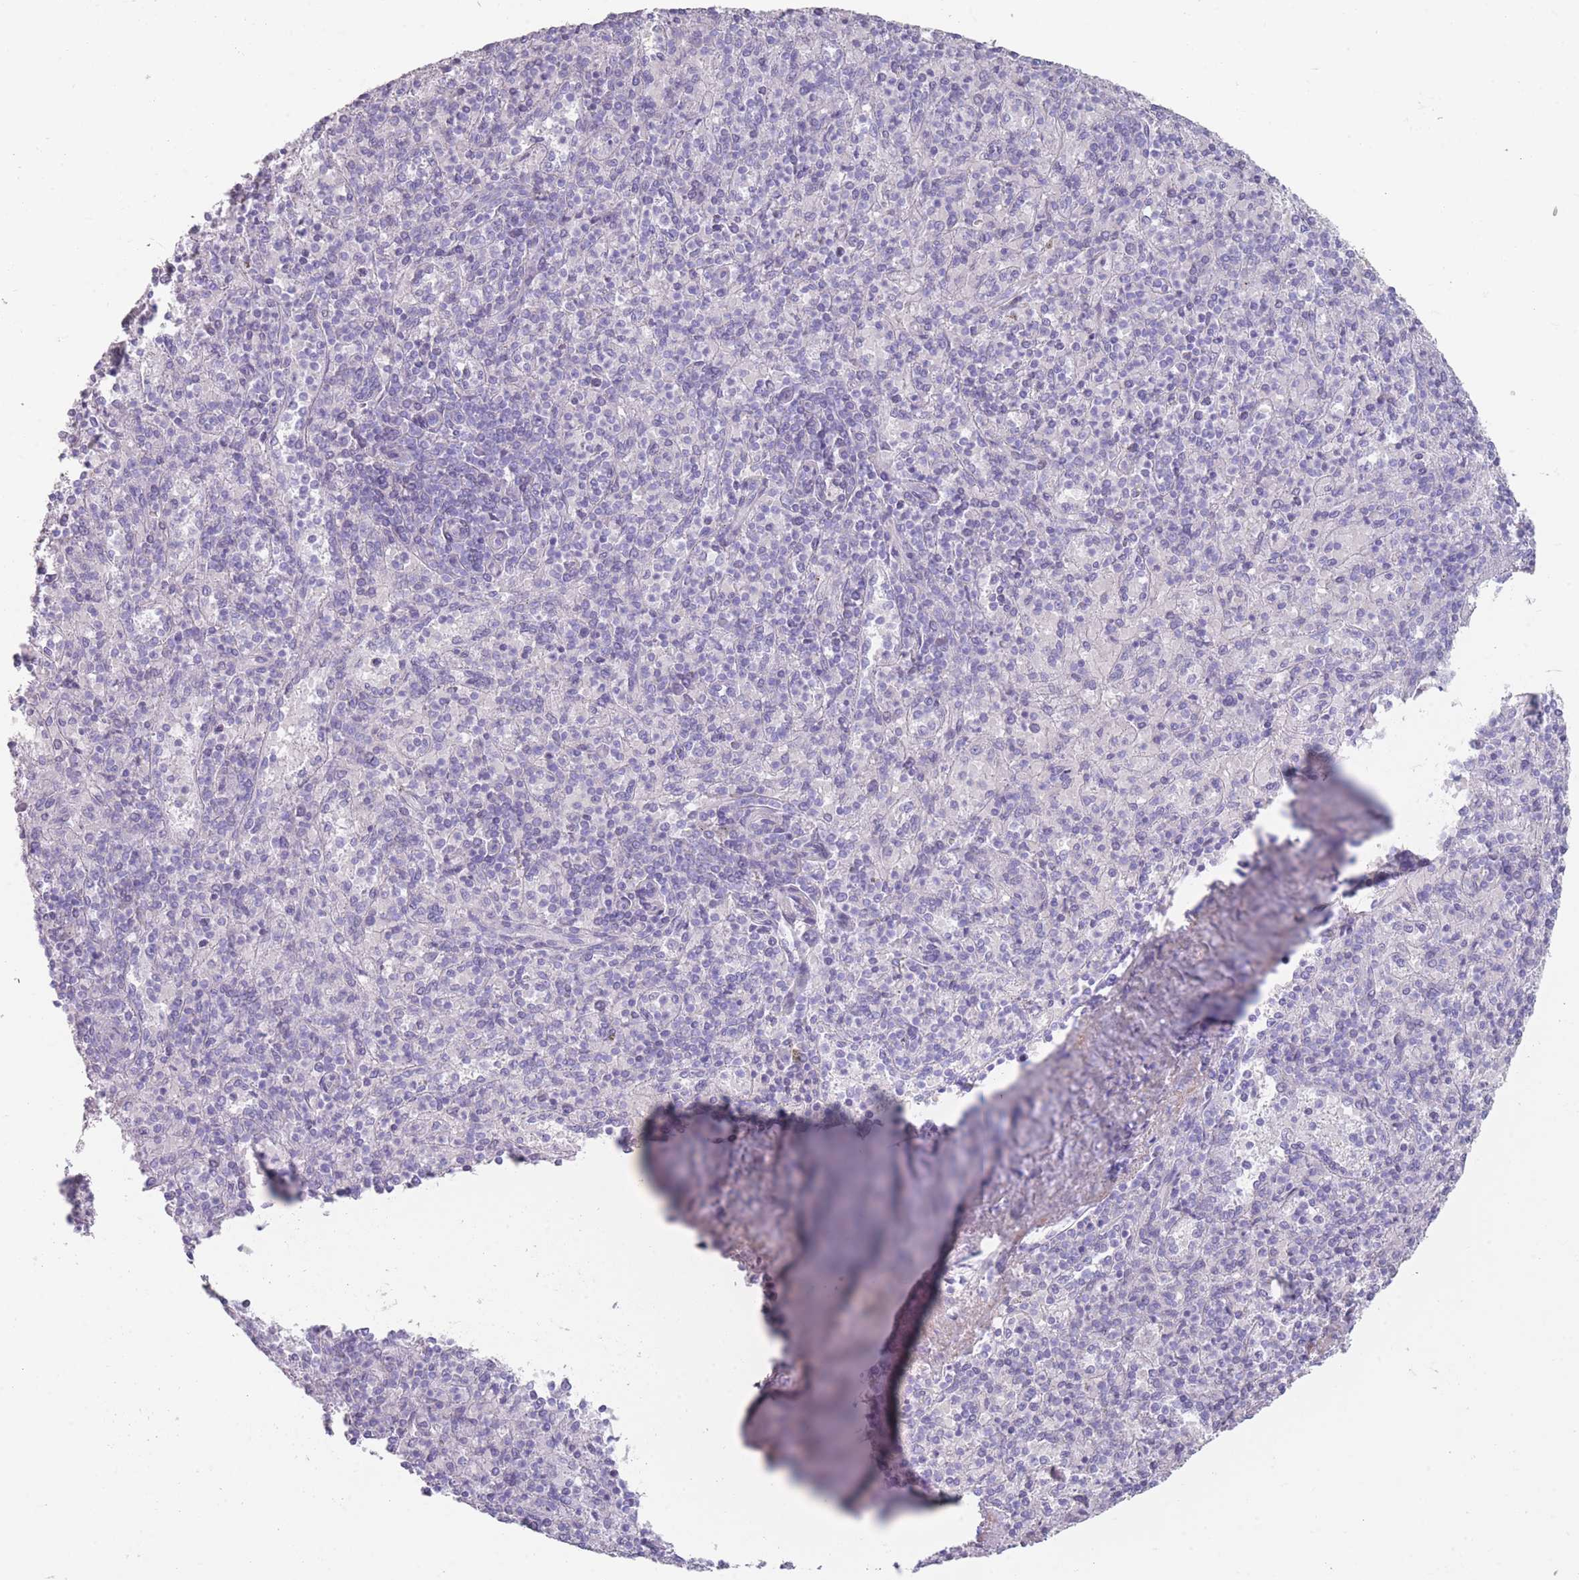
{"staining": {"intensity": "negative", "quantity": "none", "location": "none"}, "tissue": "spleen", "cell_type": "Cells in red pulp", "image_type": "normal", "snomed": [{"axis": "morphology", "description": "Normal tissue, NOS"}, {"axis": "topography", "description": "Spleen"}], "caption": "Cells in red pulp show no significant expression in benign spleen. (Immunohistochemistry, brightfield microscopy, high magnification).", "gene": "RHBG", "patient": {"sex": "male", "age": 82}}